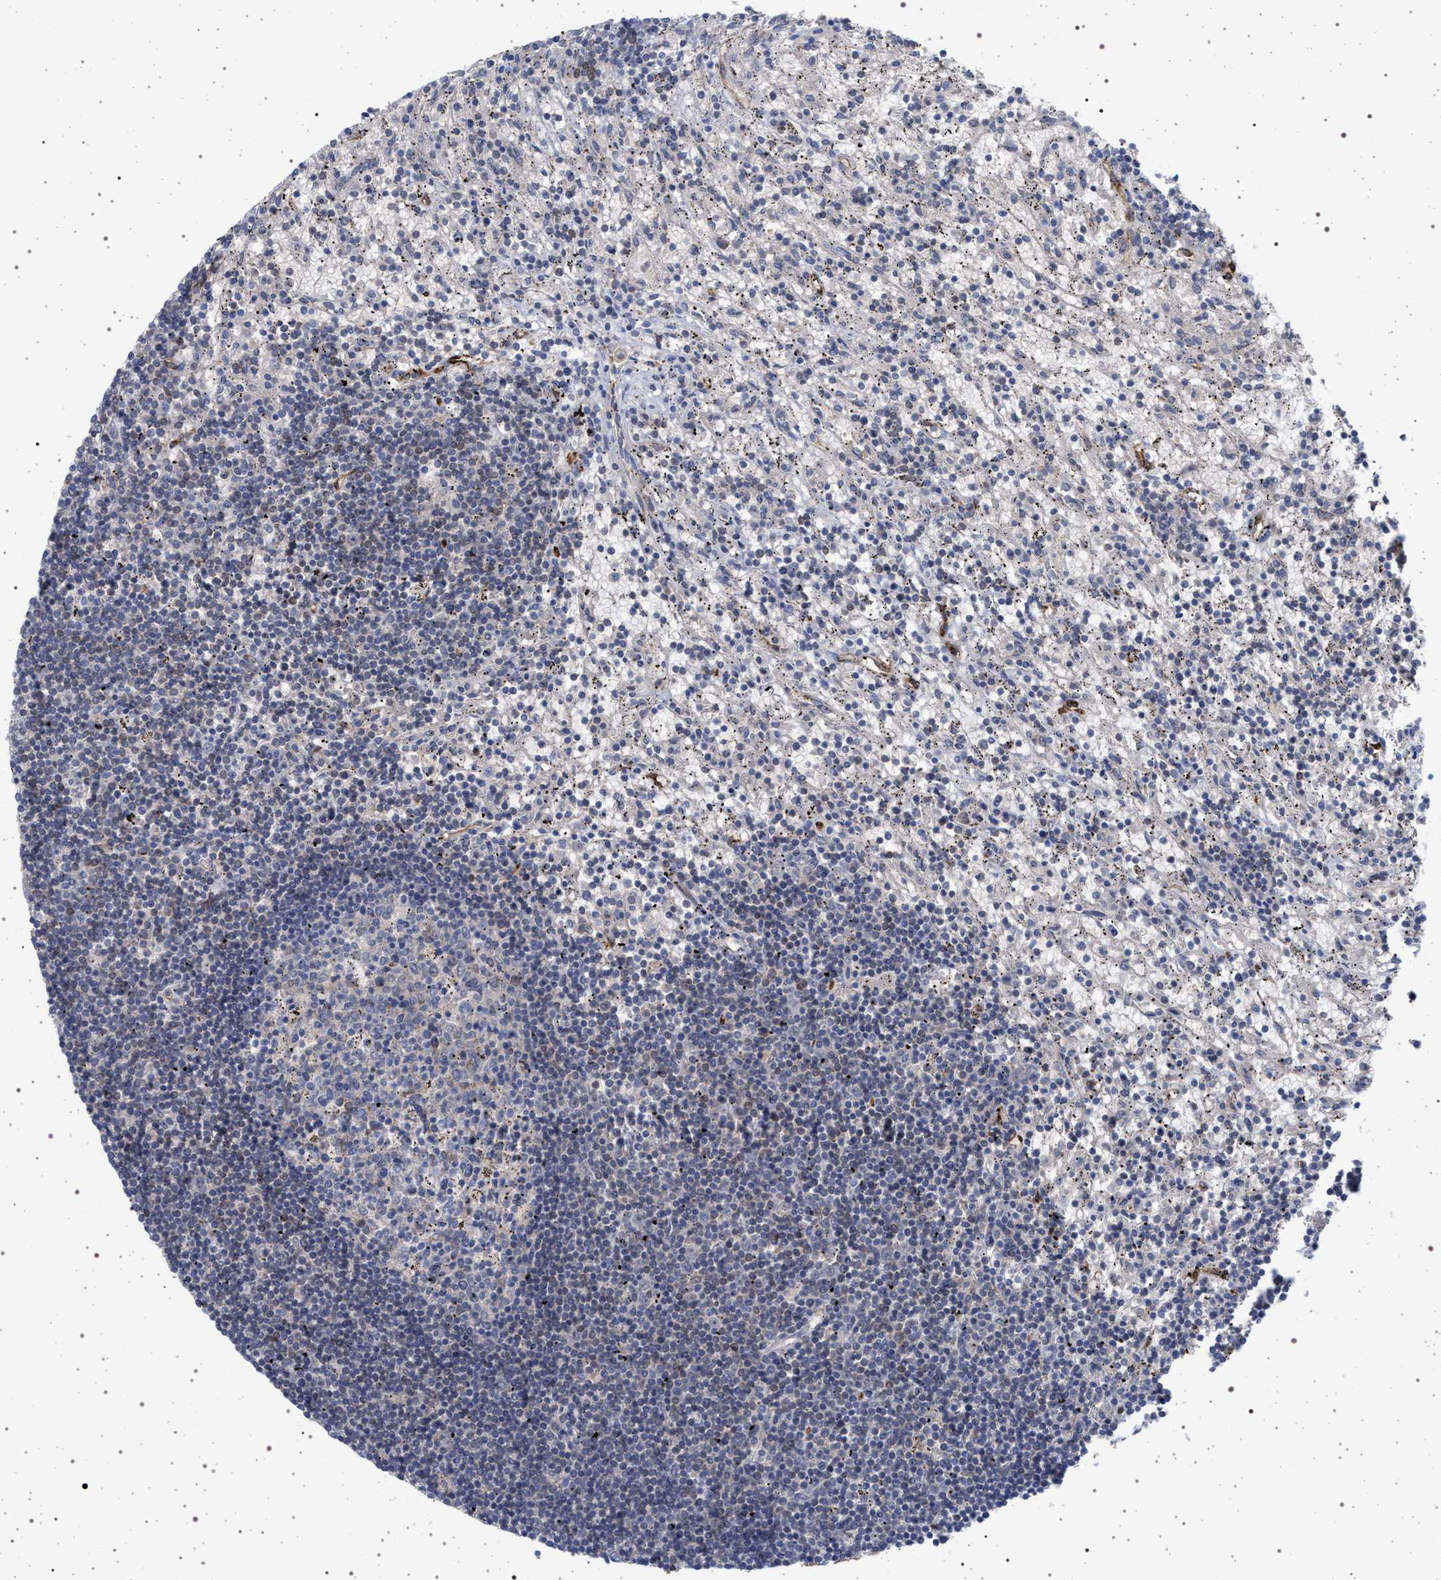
{"staining": {"intensity": "moderate", "quantity": "<25%", "location": "cytoplasmic/membranous"}, "tissue": "lymphoma", "cell_type": "Tumor cells", "image_type": "cancer", "snomed": [{"axis": "morphology", "description": "Malignant lymphoma, non-Hodgkin's type, Low grade"}, {"axis": "topography", "description": "Spleen"}], "caption": "Immunohistochemistry of lymphoma reveals low levels of moderate cytoplasmic/membranous staining in about <25% of tumor cells.", "gene": "RBM48", "patient": {"sex": "male", "age": 76}}